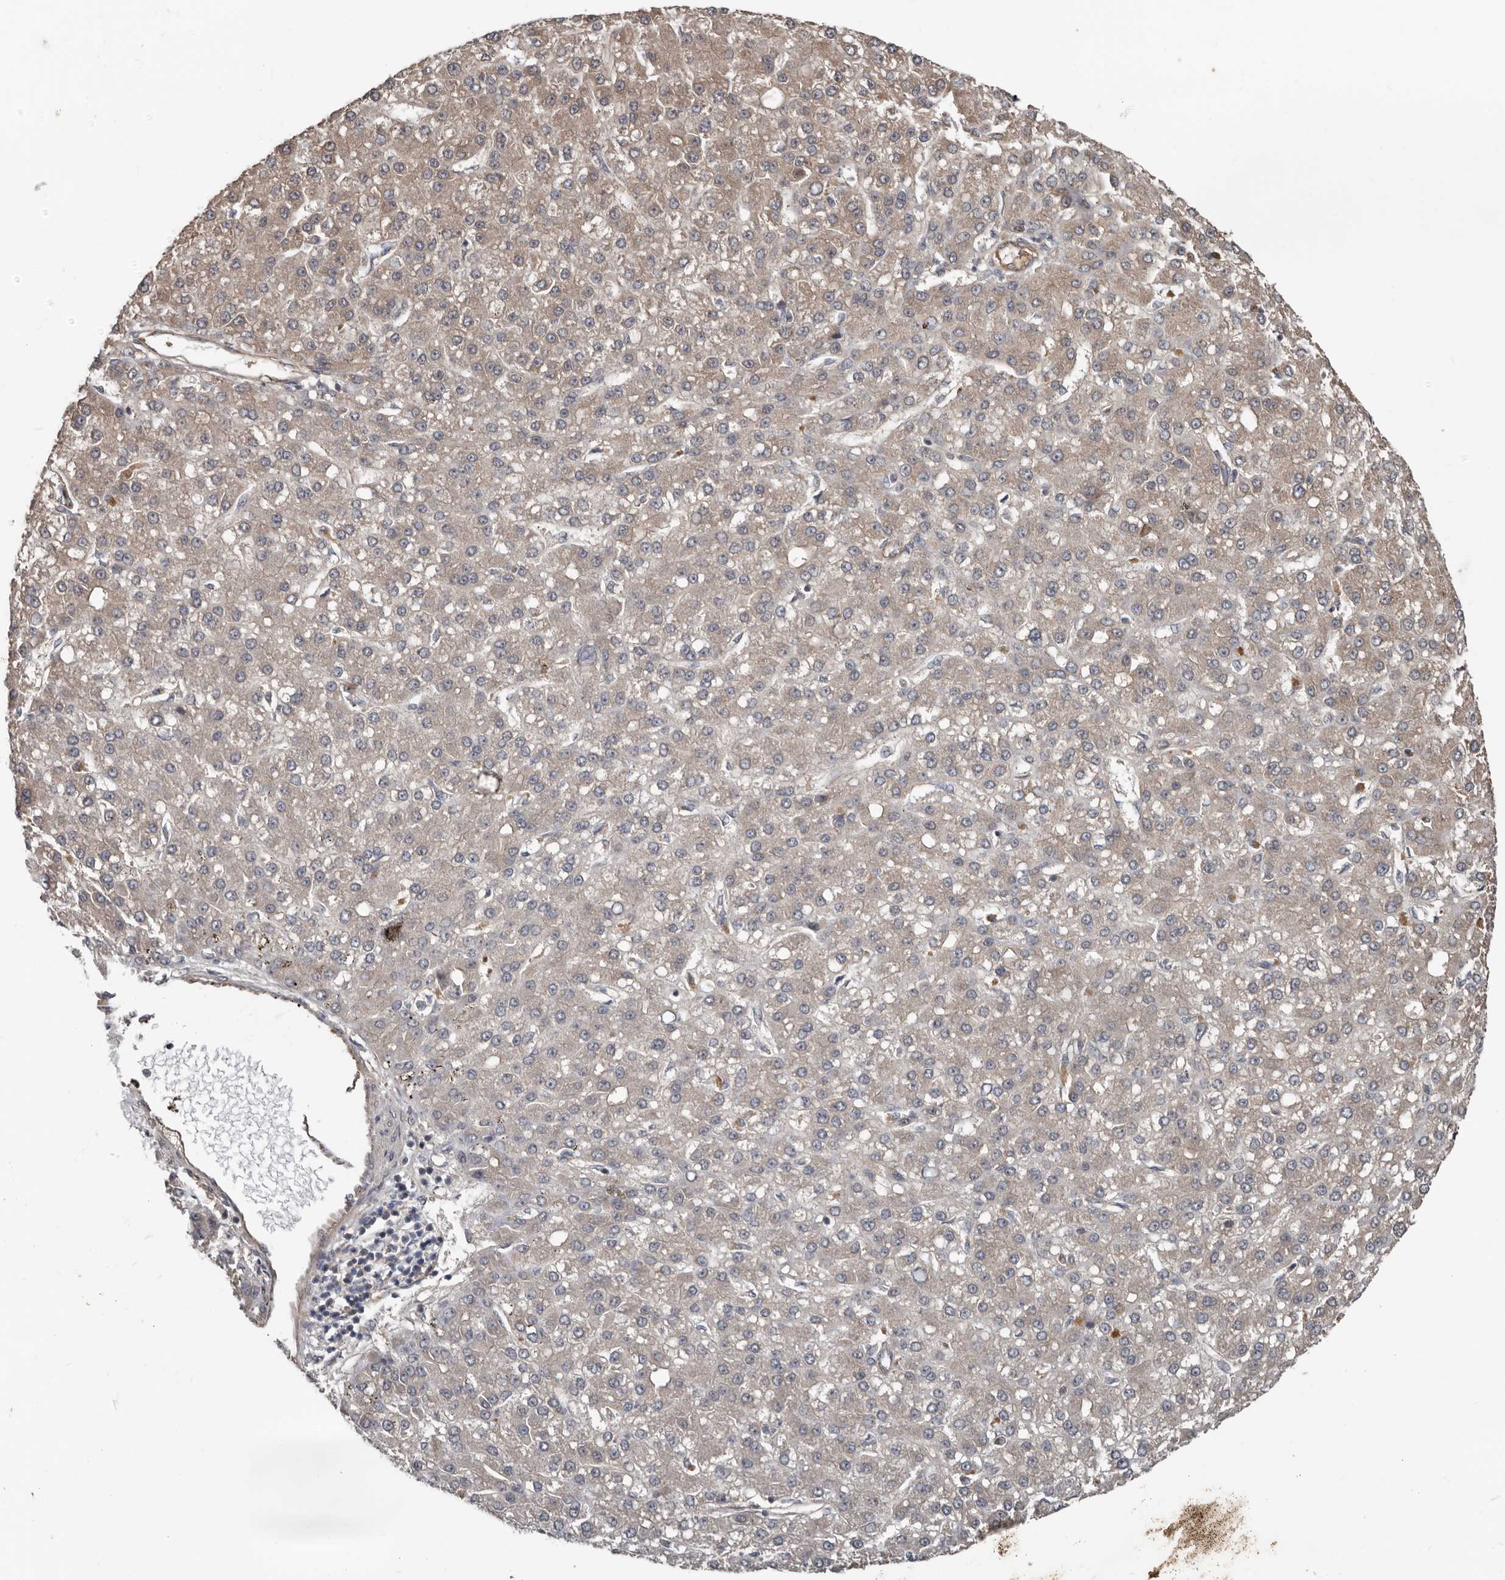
{"staining": {"intensity": "weak", "quantity": "<25%", "location": "cytoplasmic/membranous"}, "tissue": "liver cancer", "cell_type": "Tumor cells", "image_type": "cancer", "snomed": [{"axis": "morphology", "description": "Carcinoma, Hepatocellular, NOS"}, {"axis": "topography", "description": "Liver"}], "caption": "High magnification brightfield microscopy of liver hepatocellular carcinoma stained with DAB (brown) and counterstained with hematoxylin (blue): tumor cells show no significant positivity.", "gene": "DNAJB4", "patient": {"sex": "male", "age": 67}}